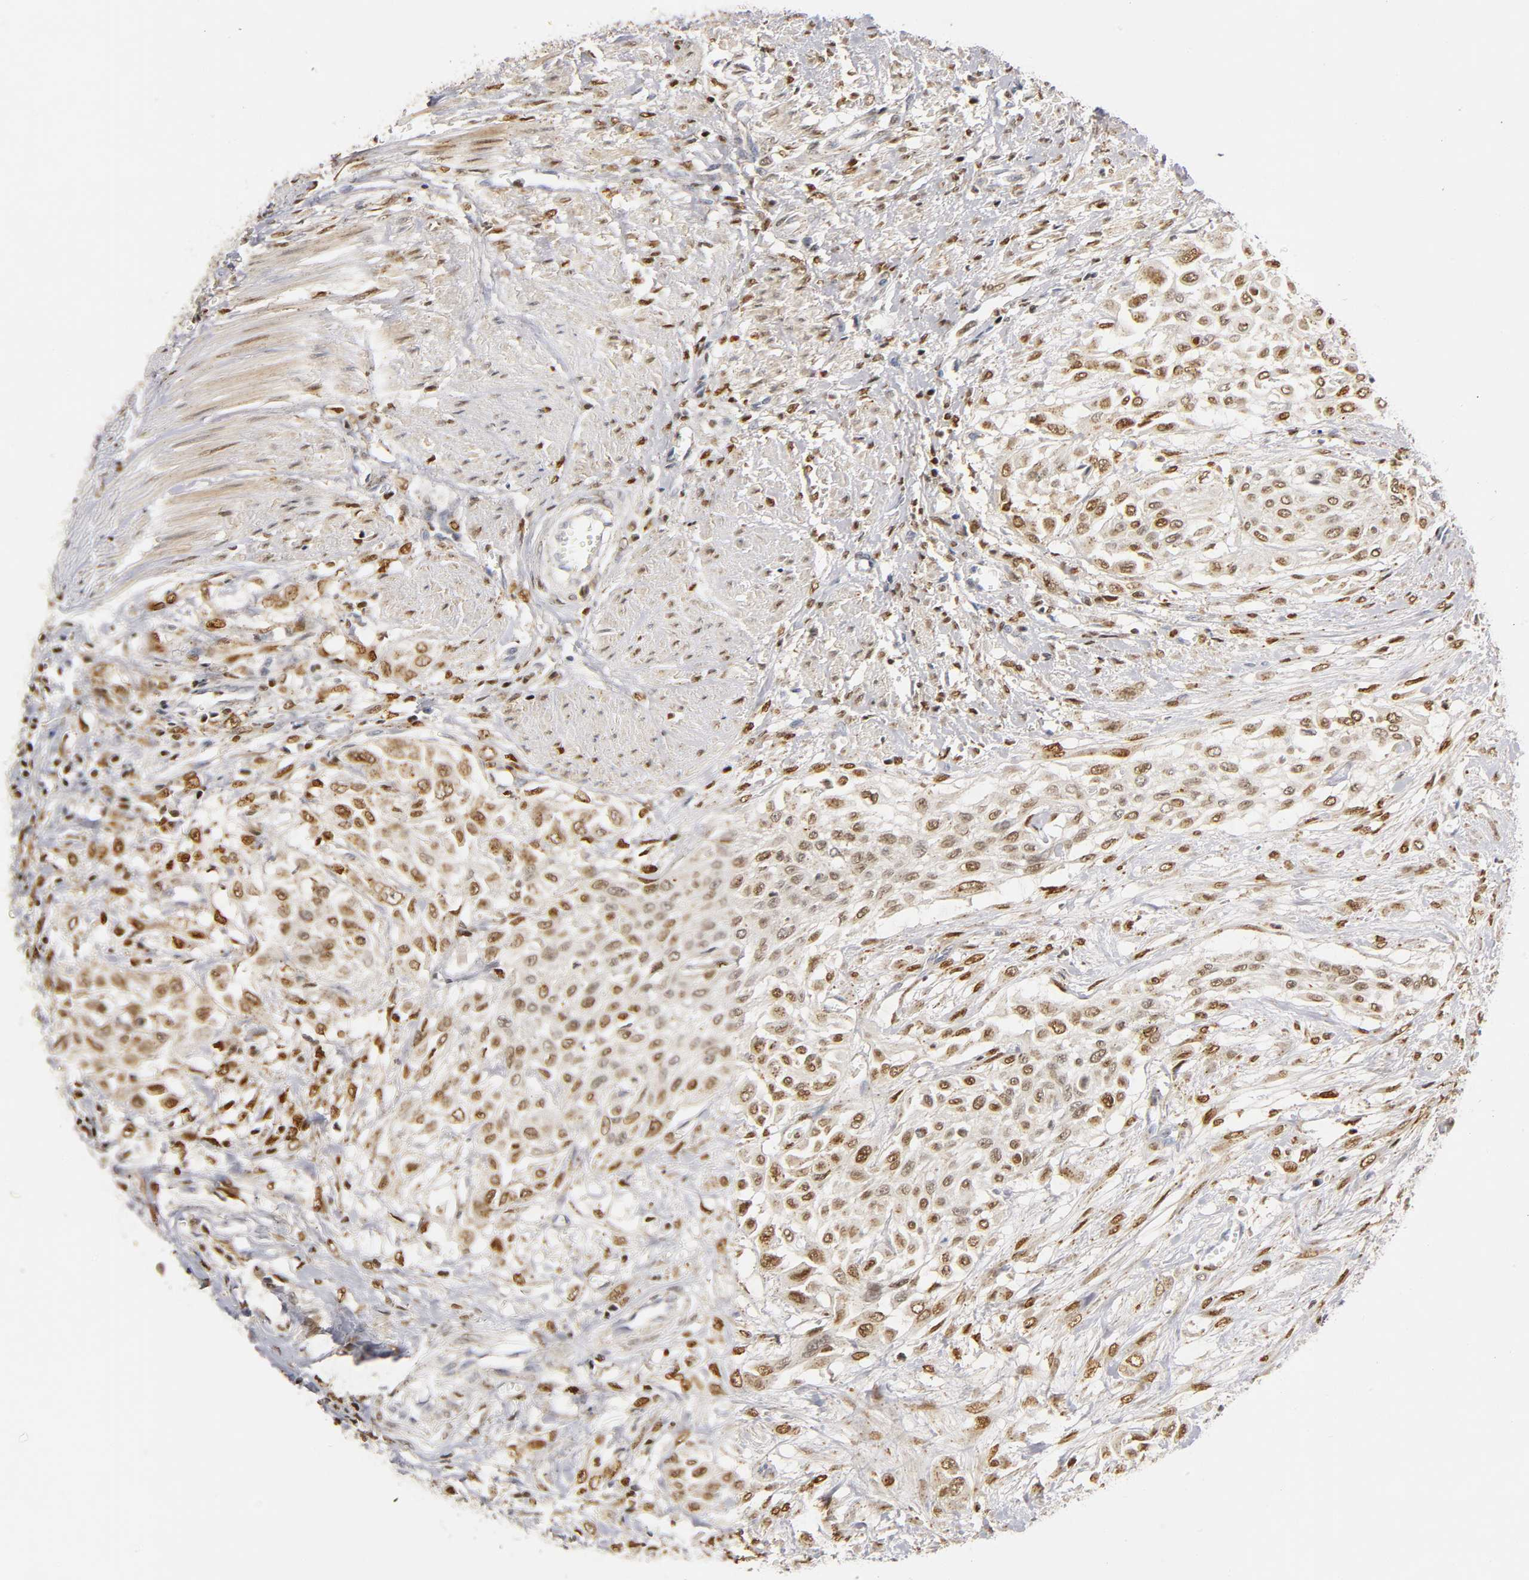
{"staining": {"intensity": "moderate", "quantity": ">75%", "location": "nuclear"}, "tissue": "urothelial cancer", "cell_type": "Tumor cells", "image_type": "cancer", "snomed": [{"axis": "morphology", "description": "Urothelial carcinoma, High grade"}, {"axis": "topography", "description": "Urinary bladder"}], "caption": "Urothelial carcinoma (high-grade) stained with immunohistochemistry exhibits moderate nuclear expression in about >75% of tumor cells.", "gene": "RUNX1", "patient": {"sex": "male", "age": 57}}